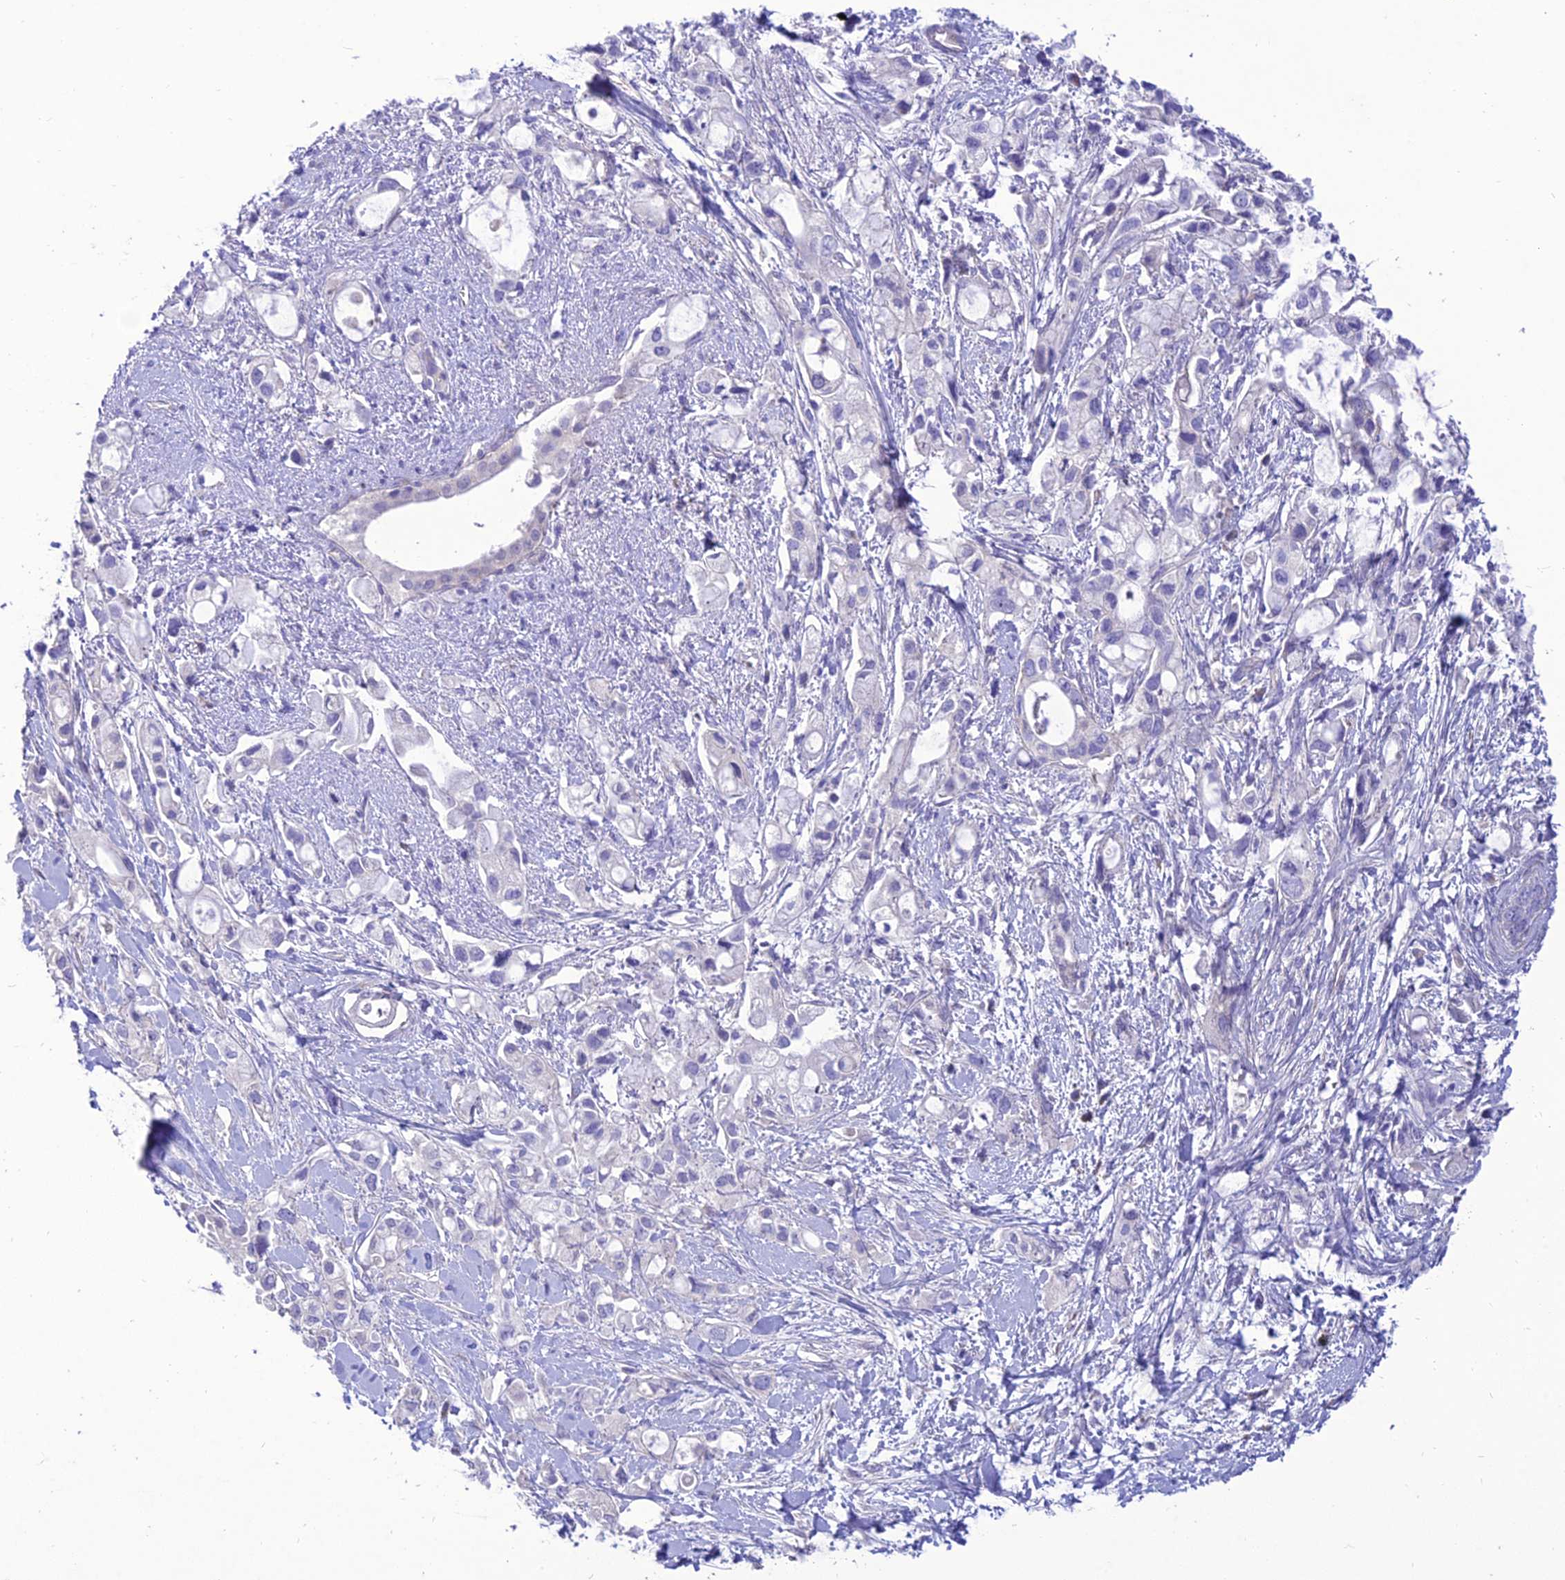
{"staining": {"intensity": "negative", "quantity": "none", "location": "none"}, "tissue": "pancreatic cancer", "cell_type": "Tumor cells", "image_type": "cancer", "snomed": [{"axis": "morphology", "description": "Adenocarcinoma, NOS"}, {"axis": "topography", "description": "Pancreas"}], "caption": "Tumor cells are negative for brown protein staining in pancreatic cancer (adenocarcinoma).", "gene": "TEKT3", "patient": {"sex": "female", "age": 56}}